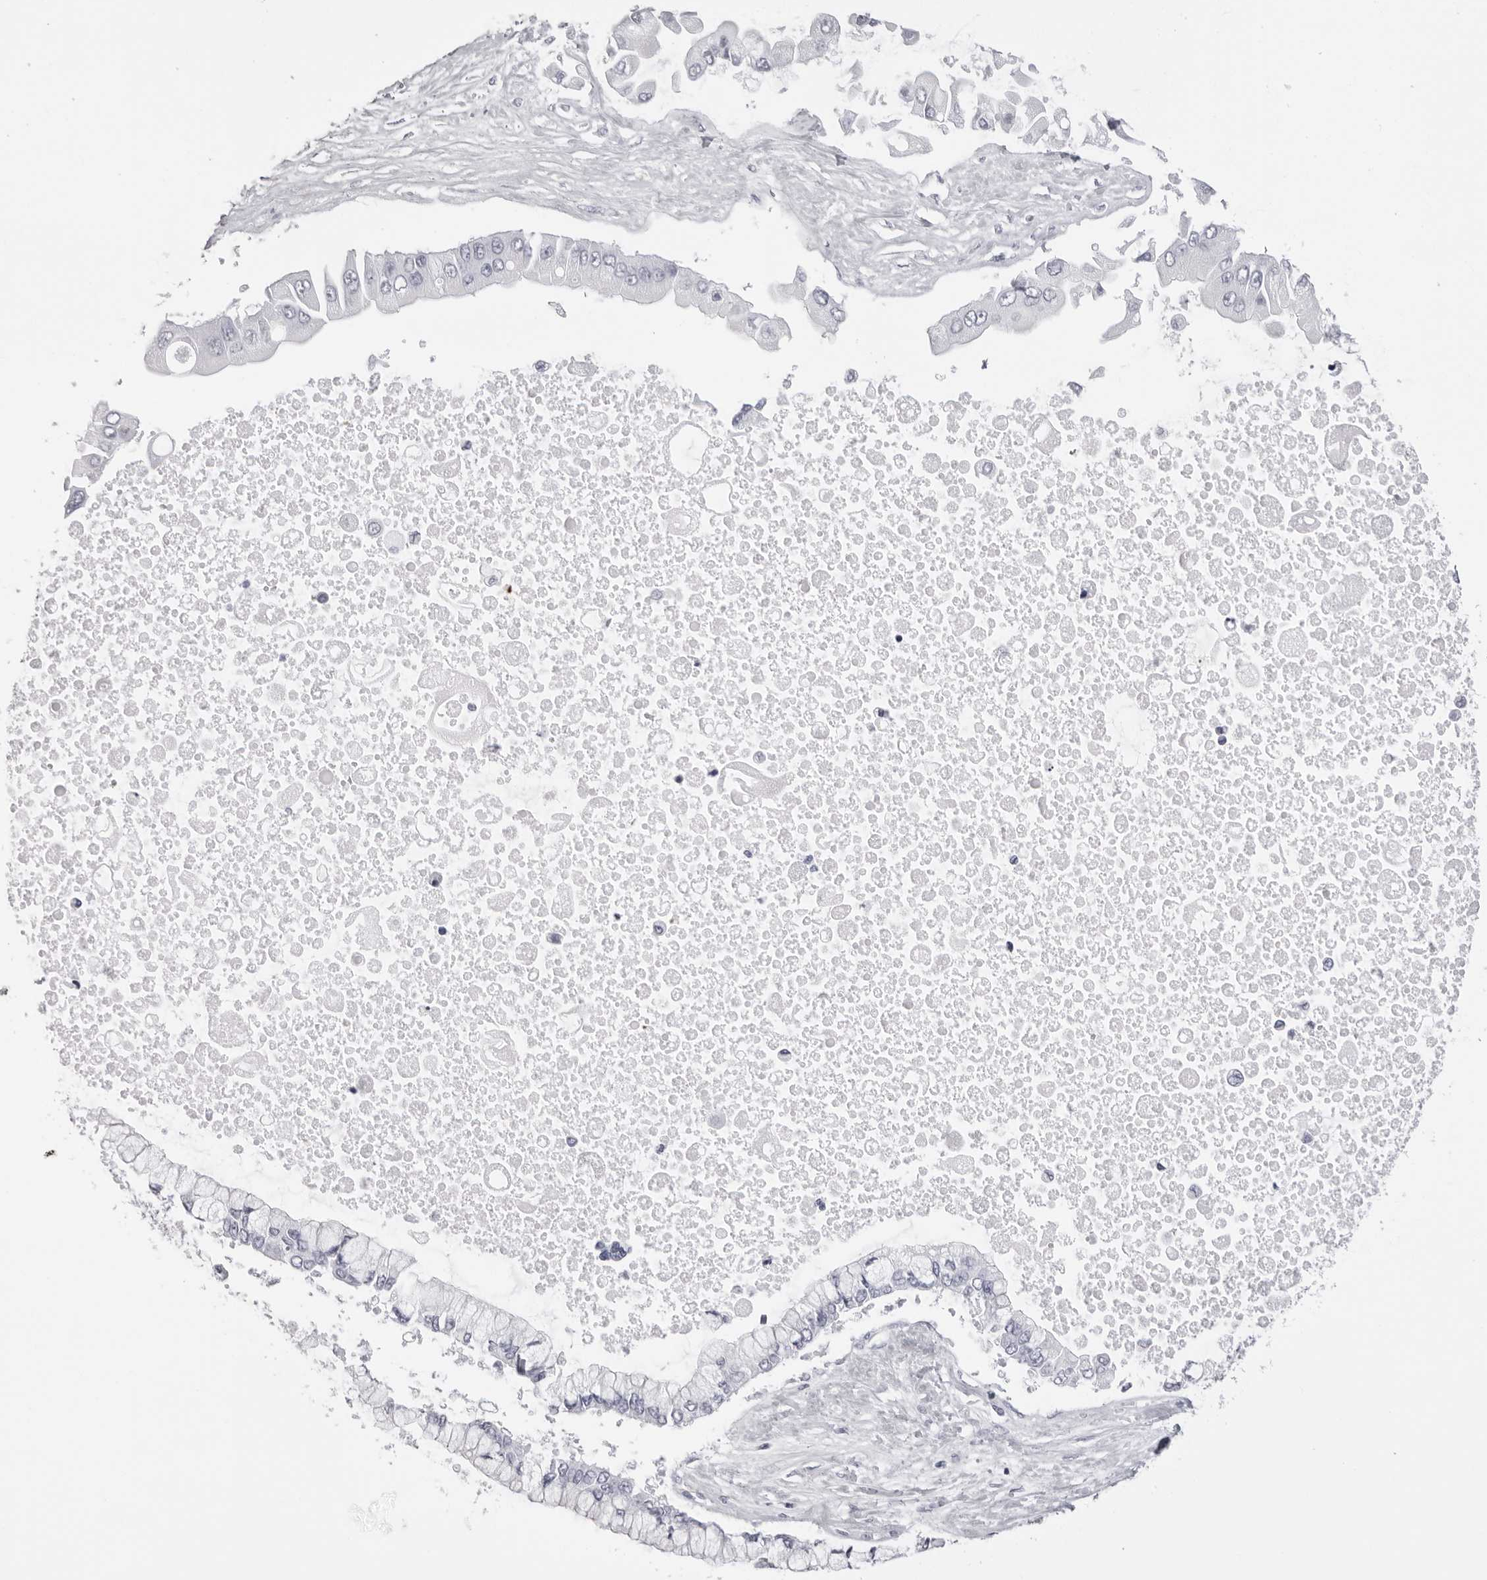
{"staining": {"intensity": "negative", "quantity": "none", "location": "none"}, "tissue": "liver cancer", "cell_type": "Tumor cells", "image_type": "cancer", "snomed": [{"axis": "morphology", "description": "Cholangiocarcinoma"}, {"axis": "topography", "description": "Liver"}], "caption": "A histopathology image of human liver cancer (cholangiocarcinoma) is negative for staining in tumor cells.", "gene": "RHO", "patient": {"sex": "male", "age": 50}}